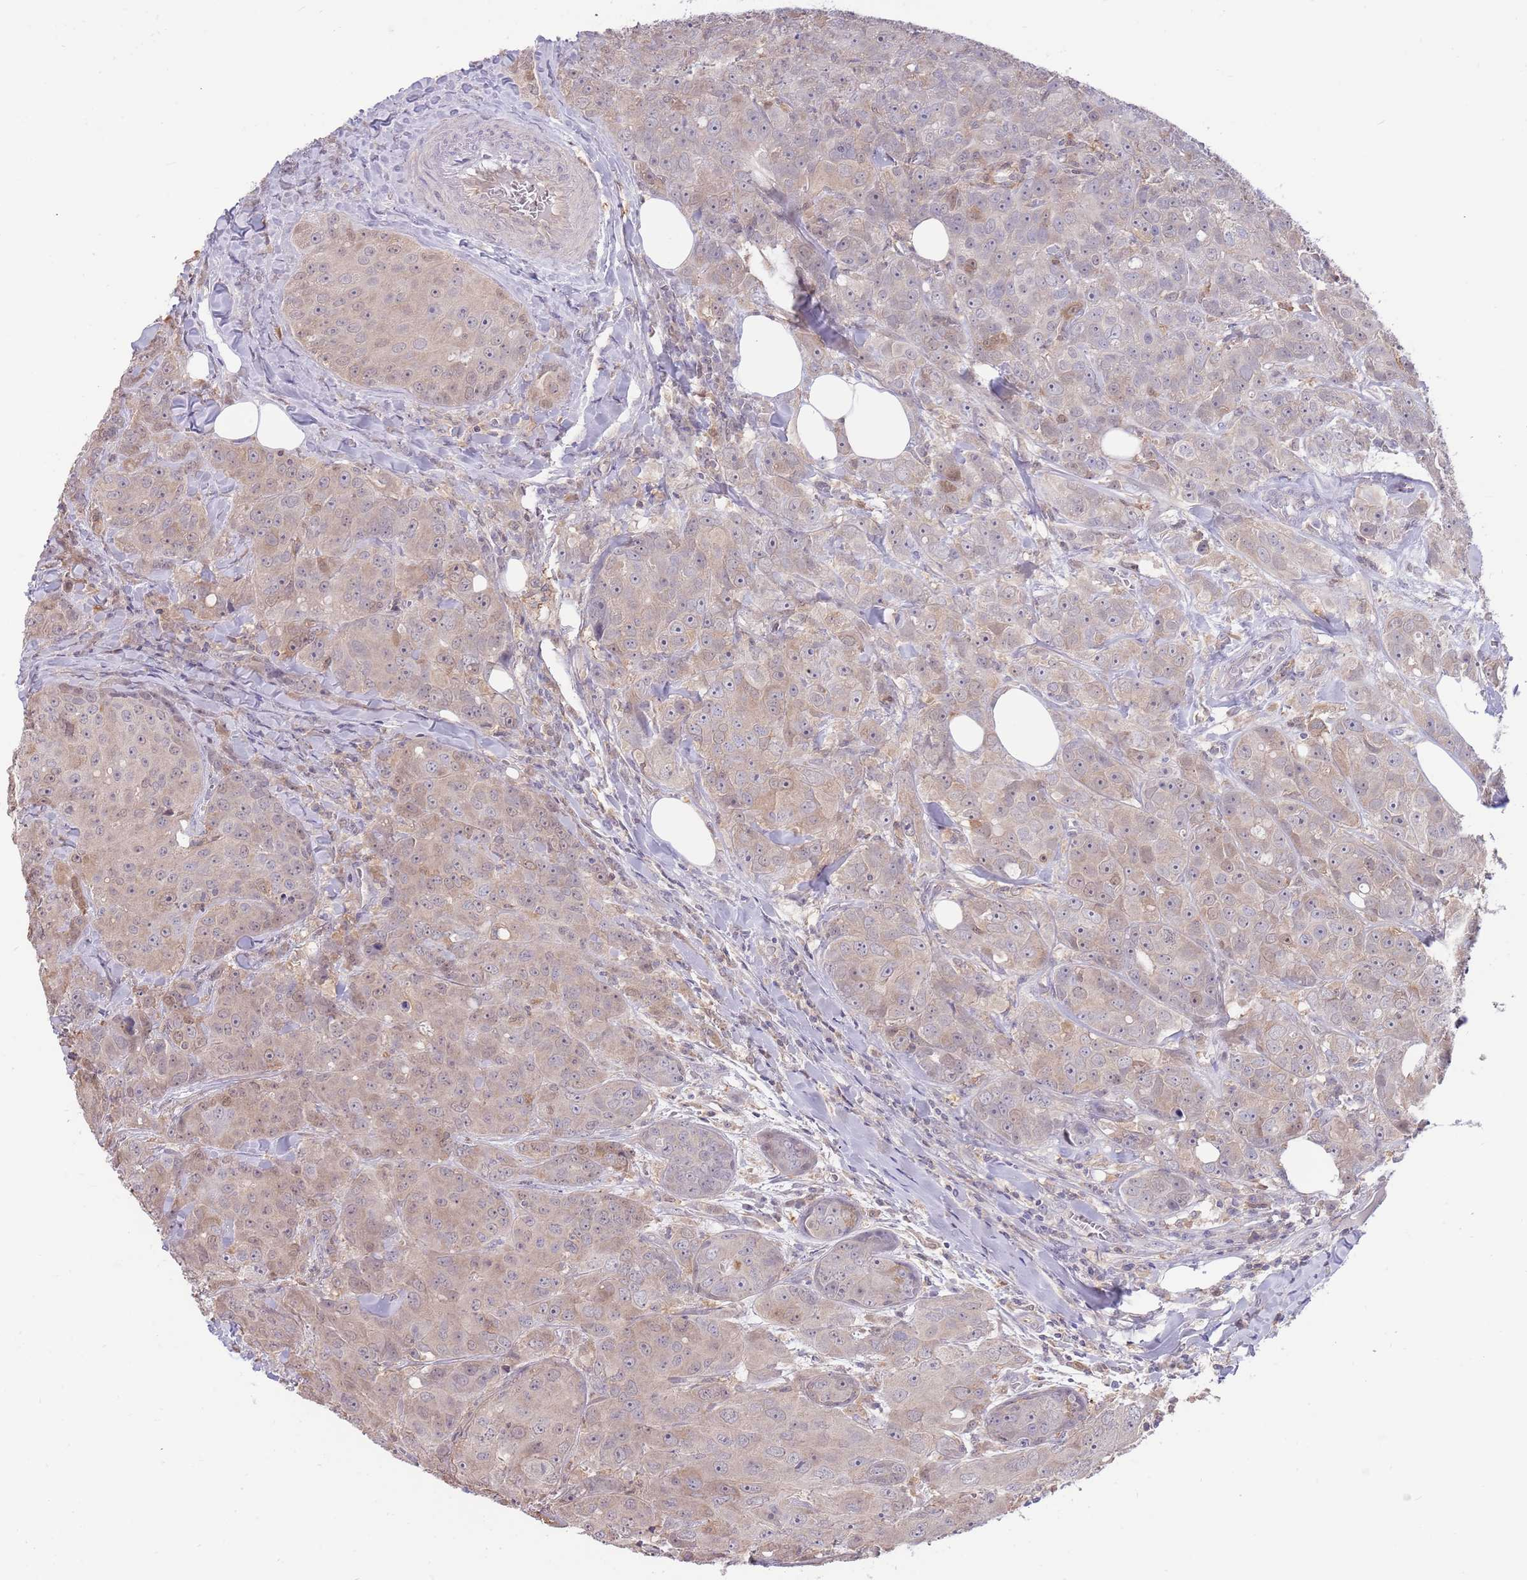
{"staining": {"intensity": "weak", "quantity": "25%-75%", "location": "cytoplasmic/membranous,nuclear"}, "tissue": "breast cancer", "cell_type": "Tumor cells", "image_type": "cancer", "snomed": [{"axis": "morphology", "description": "Duct carcinoma"}, {"axis": "topography", "description": "Breast"}], "caption": "Tumor cells display low levels of weak cytoplasmic/membranous and nuclear staining in about 25%-75% of cells in infiltrating ductal carcinoma (breast).", "gene": "AP5S1", "patient": {"sex": "female", "age": 43}}